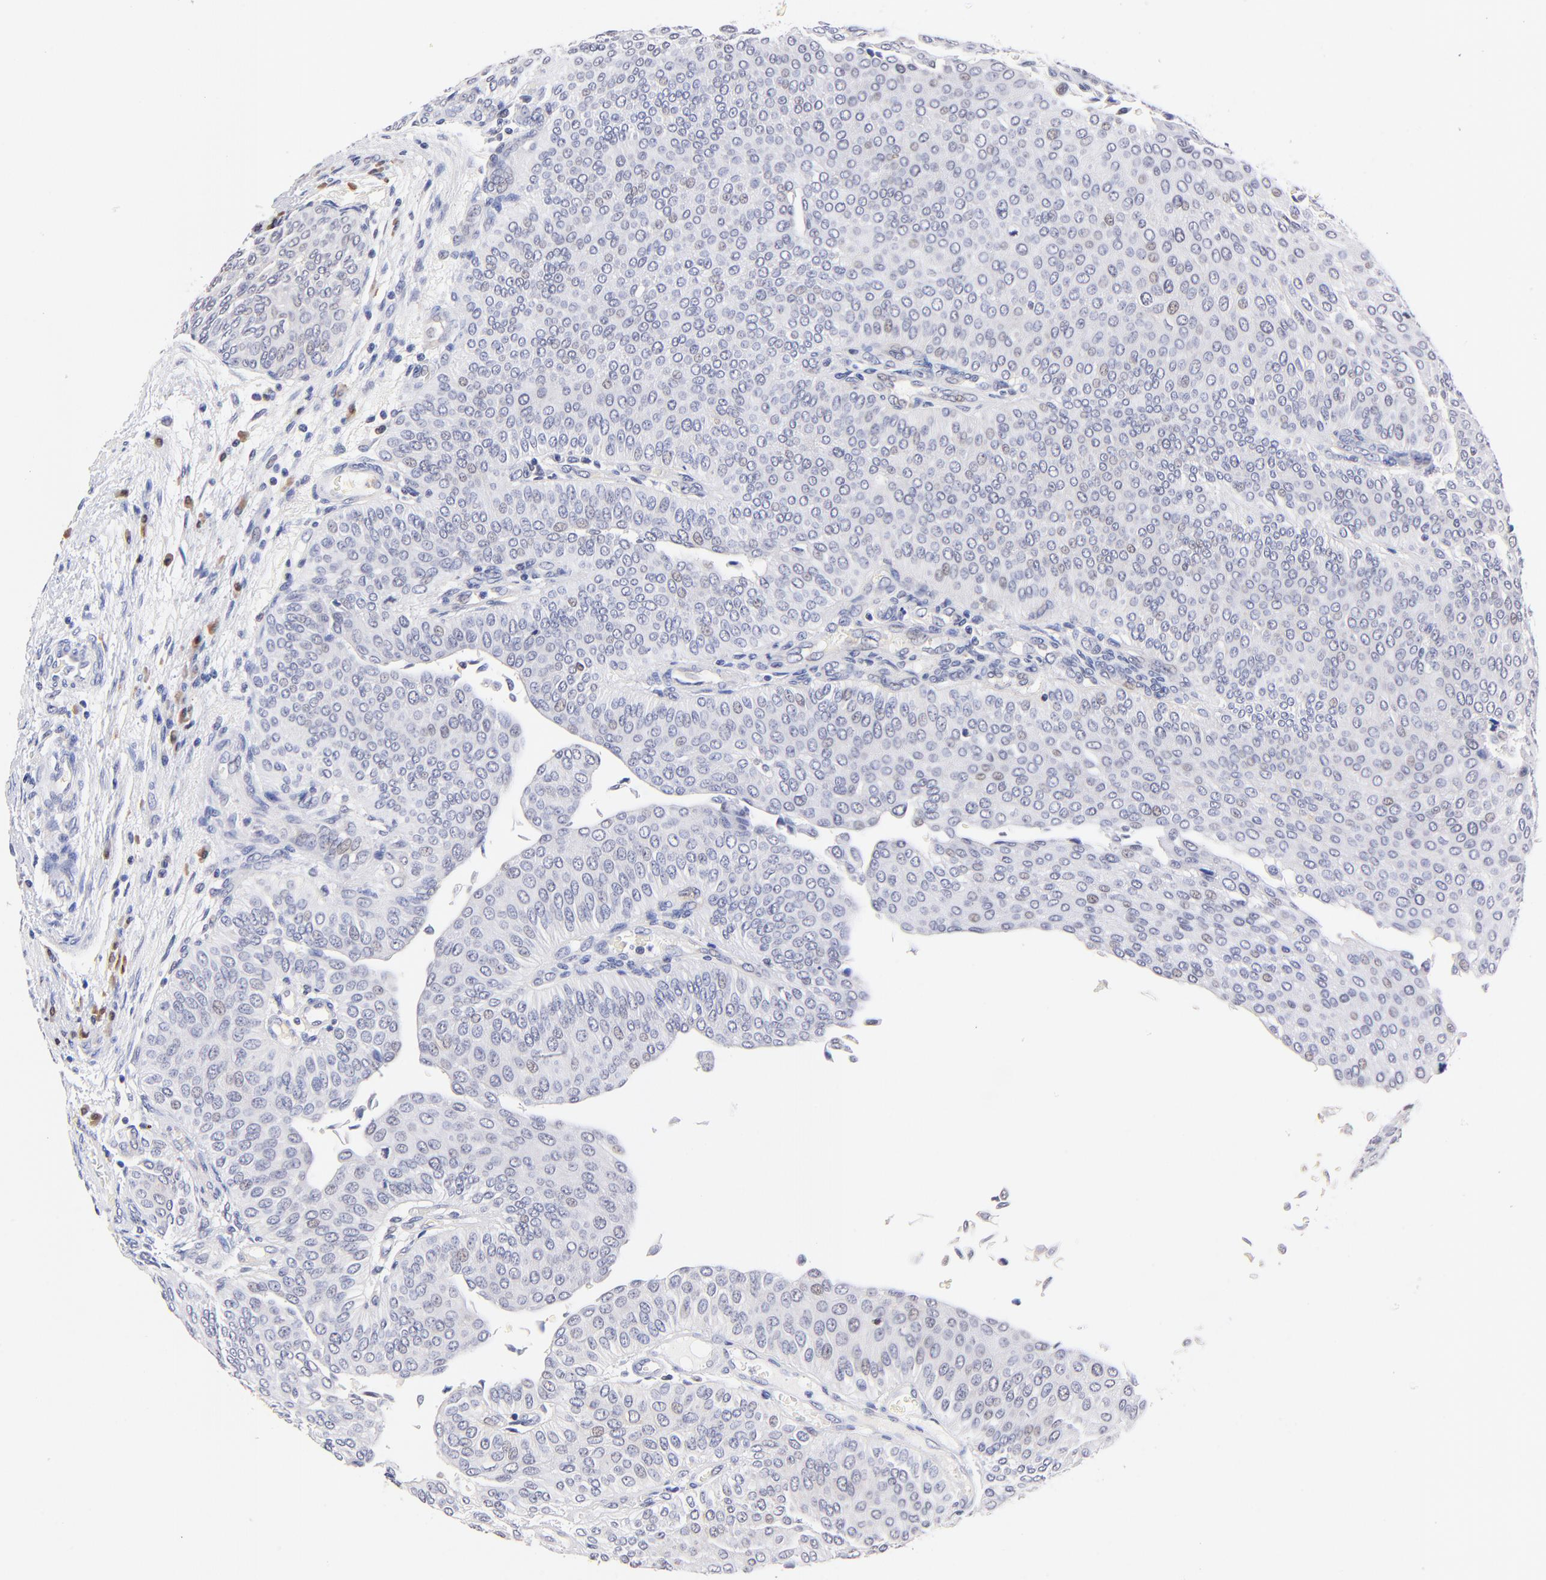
{"staining": {"intensity": "negative", "quantity": "none", "location": "none"}, "tissue": "urothelial cancer", "cell_type": "Tumor cells", "image_type": "cancer", "snomed": [{"axis": "morphology", "description": "Urothelial carcinoma, Low grade"}, {"axis": "topography", "description": "Urinary bladder"}], "caption": "Photomicrograph shows no protein expression in tumor cells of urothelial carcinoma (low-grade) tissue.", "gene": "ZNF155", "patient": {"sex": "male", "age": 64}}